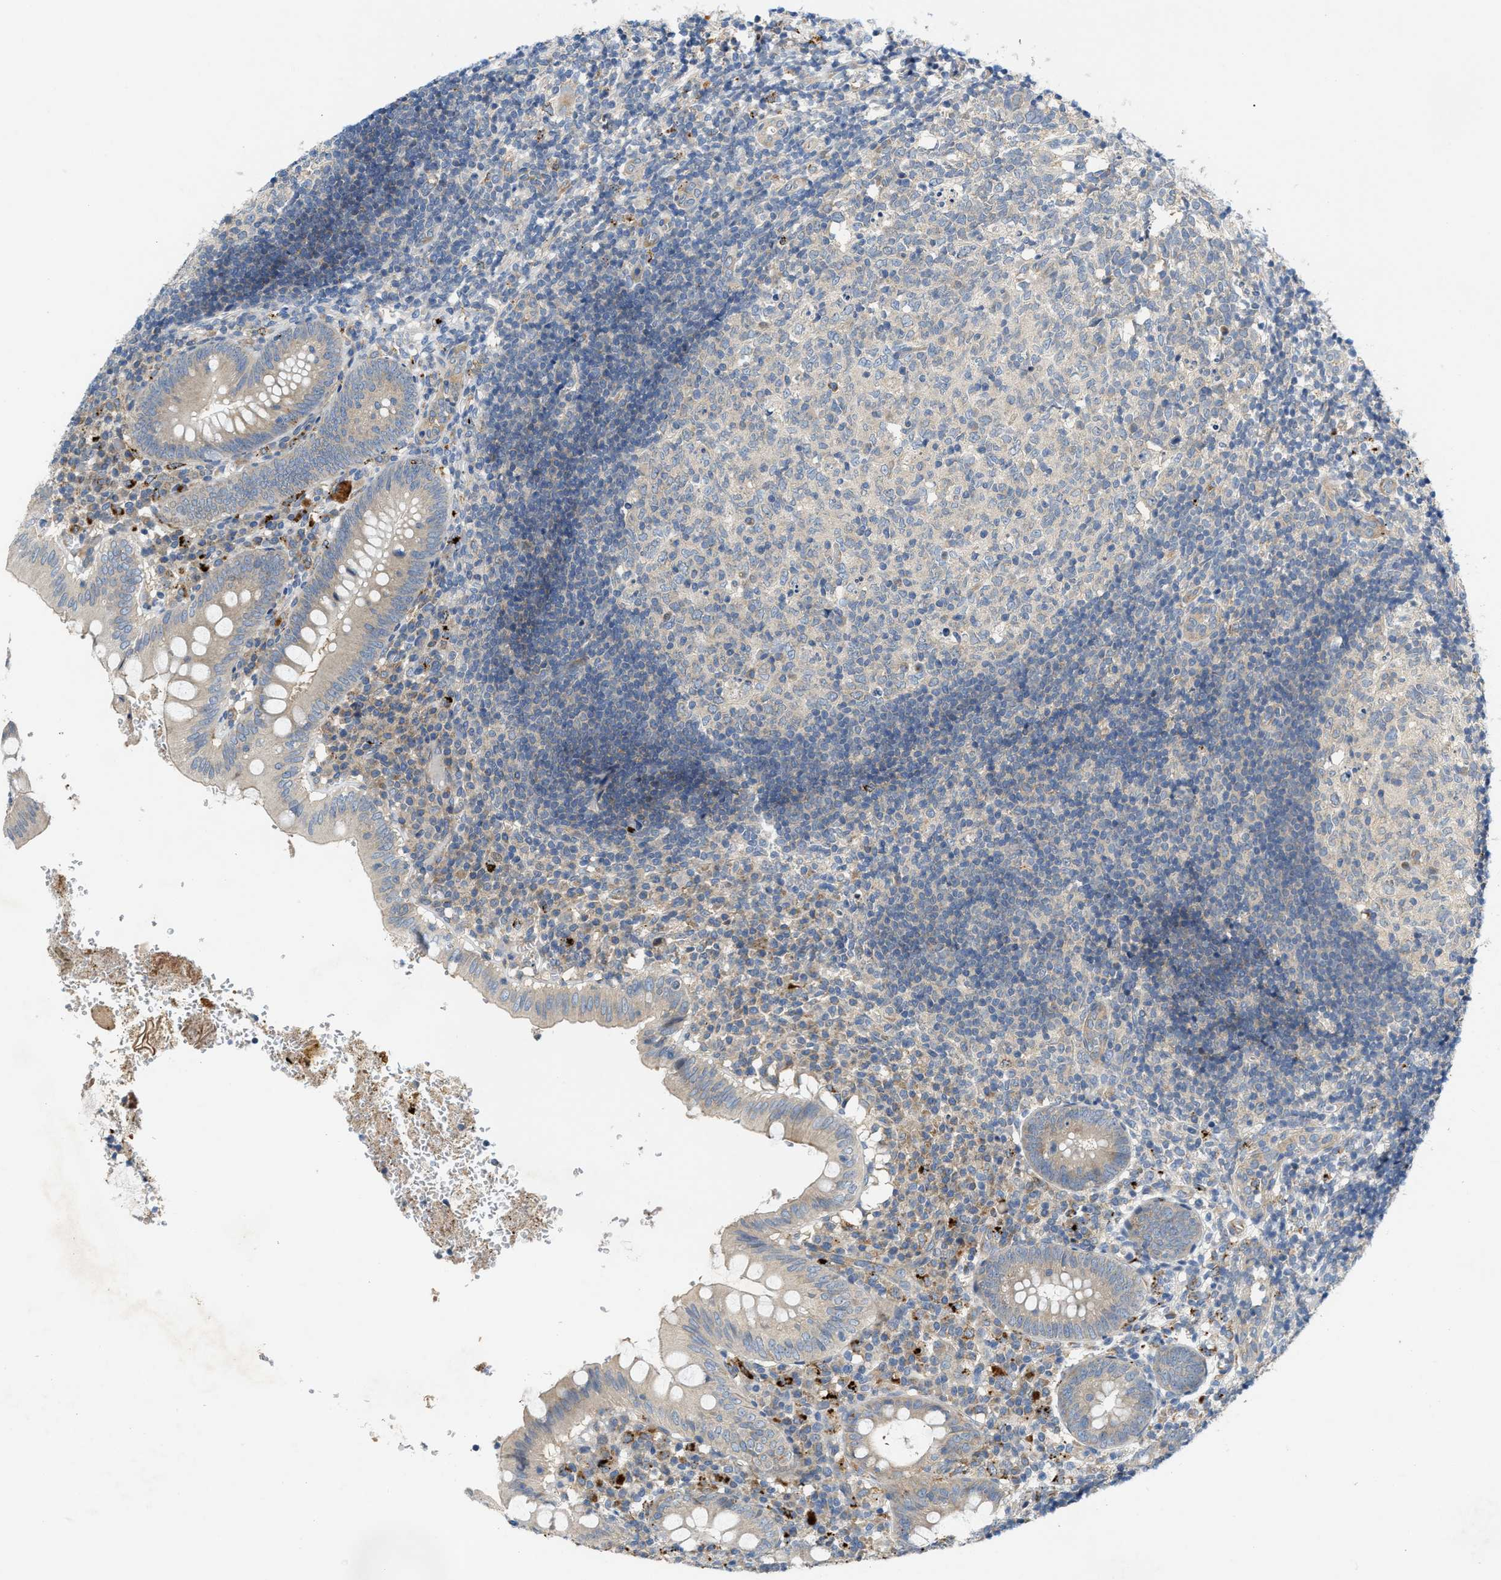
{"staining": {"intensity": "moderate", "quantity": "25%-75%", "location": "cytoplasmic/membranous"}, "tissue": "appendix", "cell_type": "Glandular cells", "image_type": "normal", "snomed": [{"axis": "morphology", "description": "Normal tissue, NOS"}, {"axis": "topography", "description": "Appendix"}], "caption": "The immunohistochemical stain labels moderate cytoplasmic/membranous staining in glandular cells of normal appendix. The protein of interest is stained brown, and the nuclei are stained in blue (DAB IHC with brightfield microscopy, high magnification).", "gene": "KLHDC10", "patient": {"sex": "male", "age": 8}}